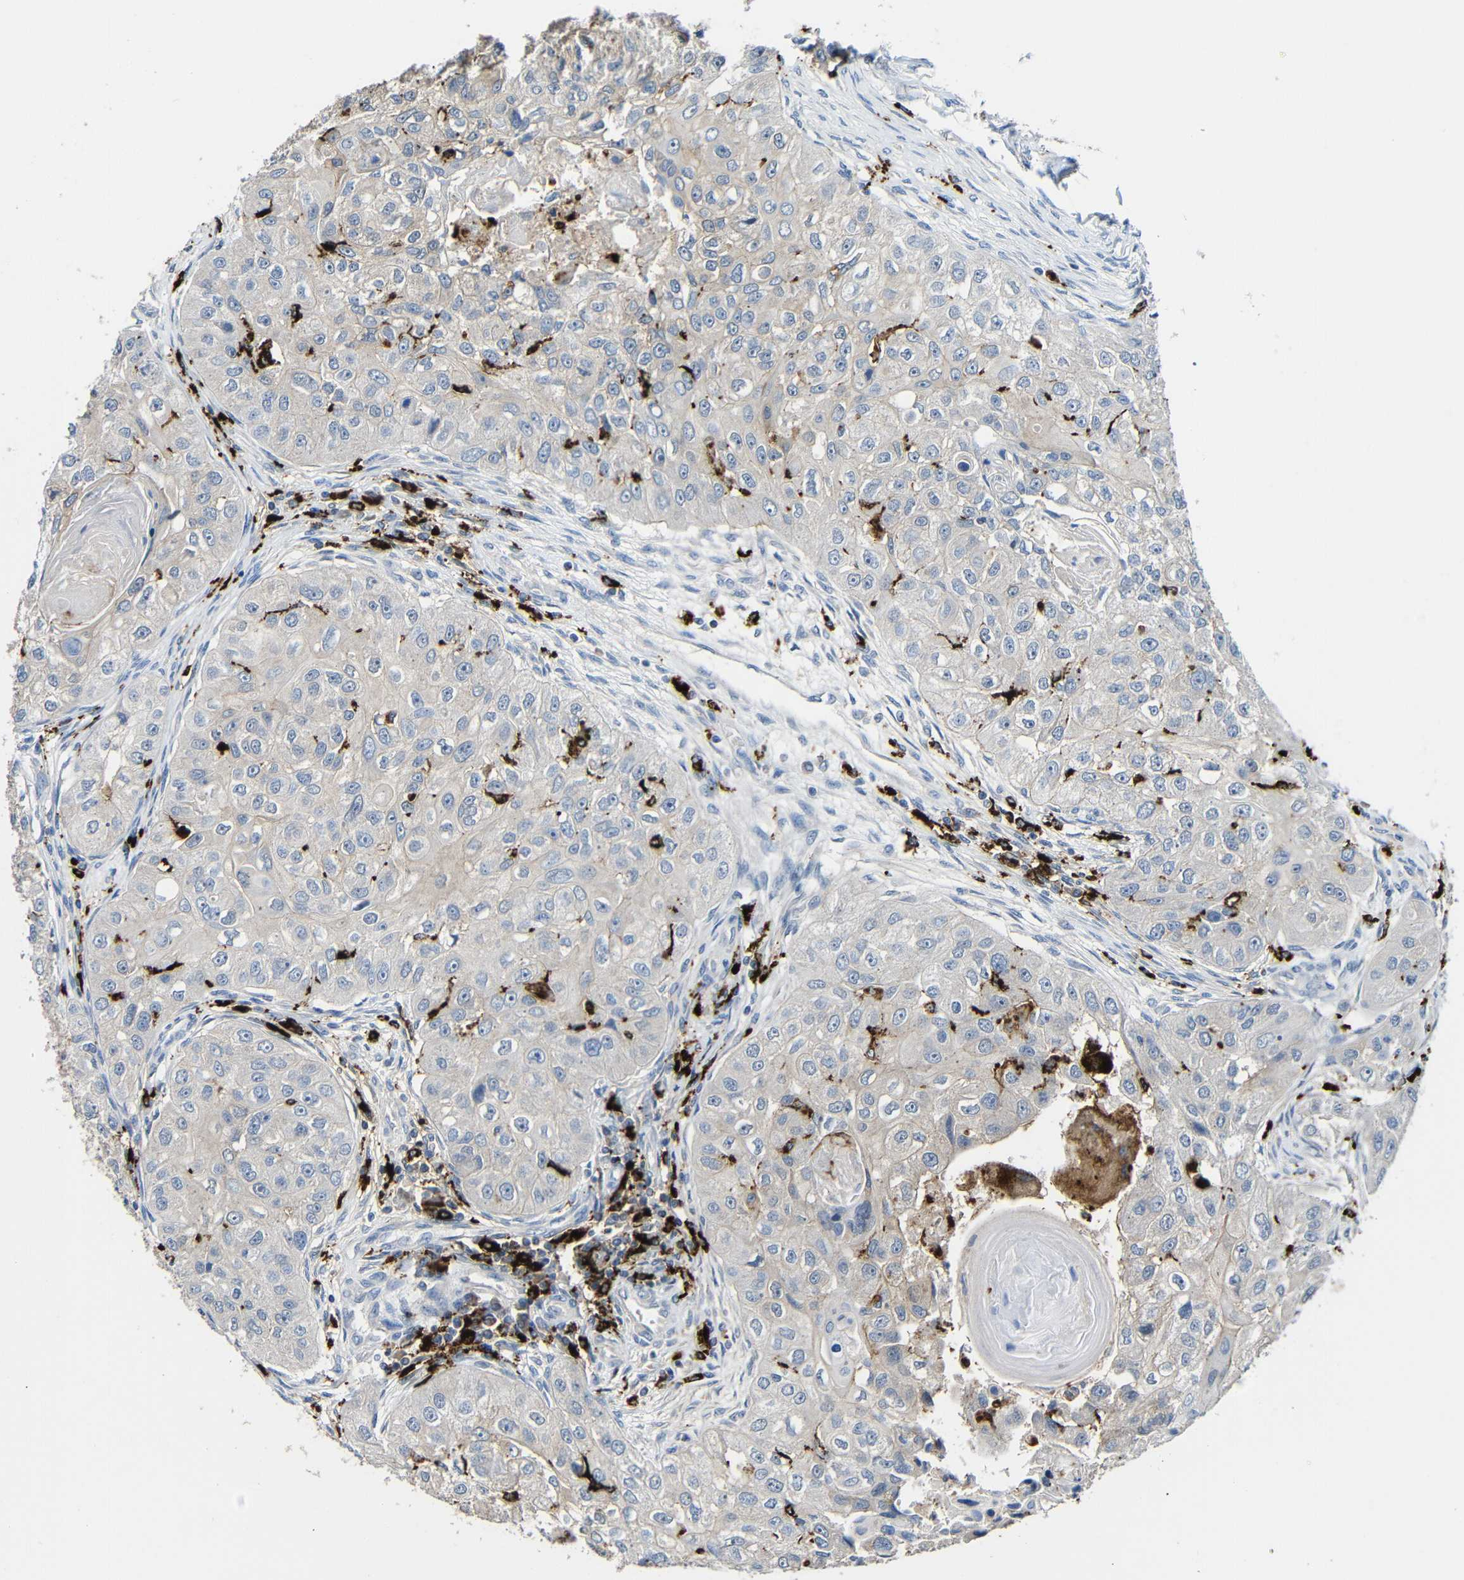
{"staining": {"intensity": "weak", "quantity": "<25%", "location": "cytoplasmic/membranous"}, "tissue": "head and neck cancer", "cell_type": "Tumor cells", "image_type": "cancer", "snomed": [{"axis": "morphology", "description": "Normal tissue, NOS"}, {"axis": "morphology", "description": "Squamous cell carcinoma, NOS"}, {"axis": "topography", "description": "Skeletal muscle"}, {"axis": "topography", "description": "Head-Neck"}], "caption": "Head and neck squamous cell carcinoma stained for a protein using IHC displays no positivity tumor cells.", "gene": "HLA-DMA", "patient": {"sex": "male", "age": 51}}